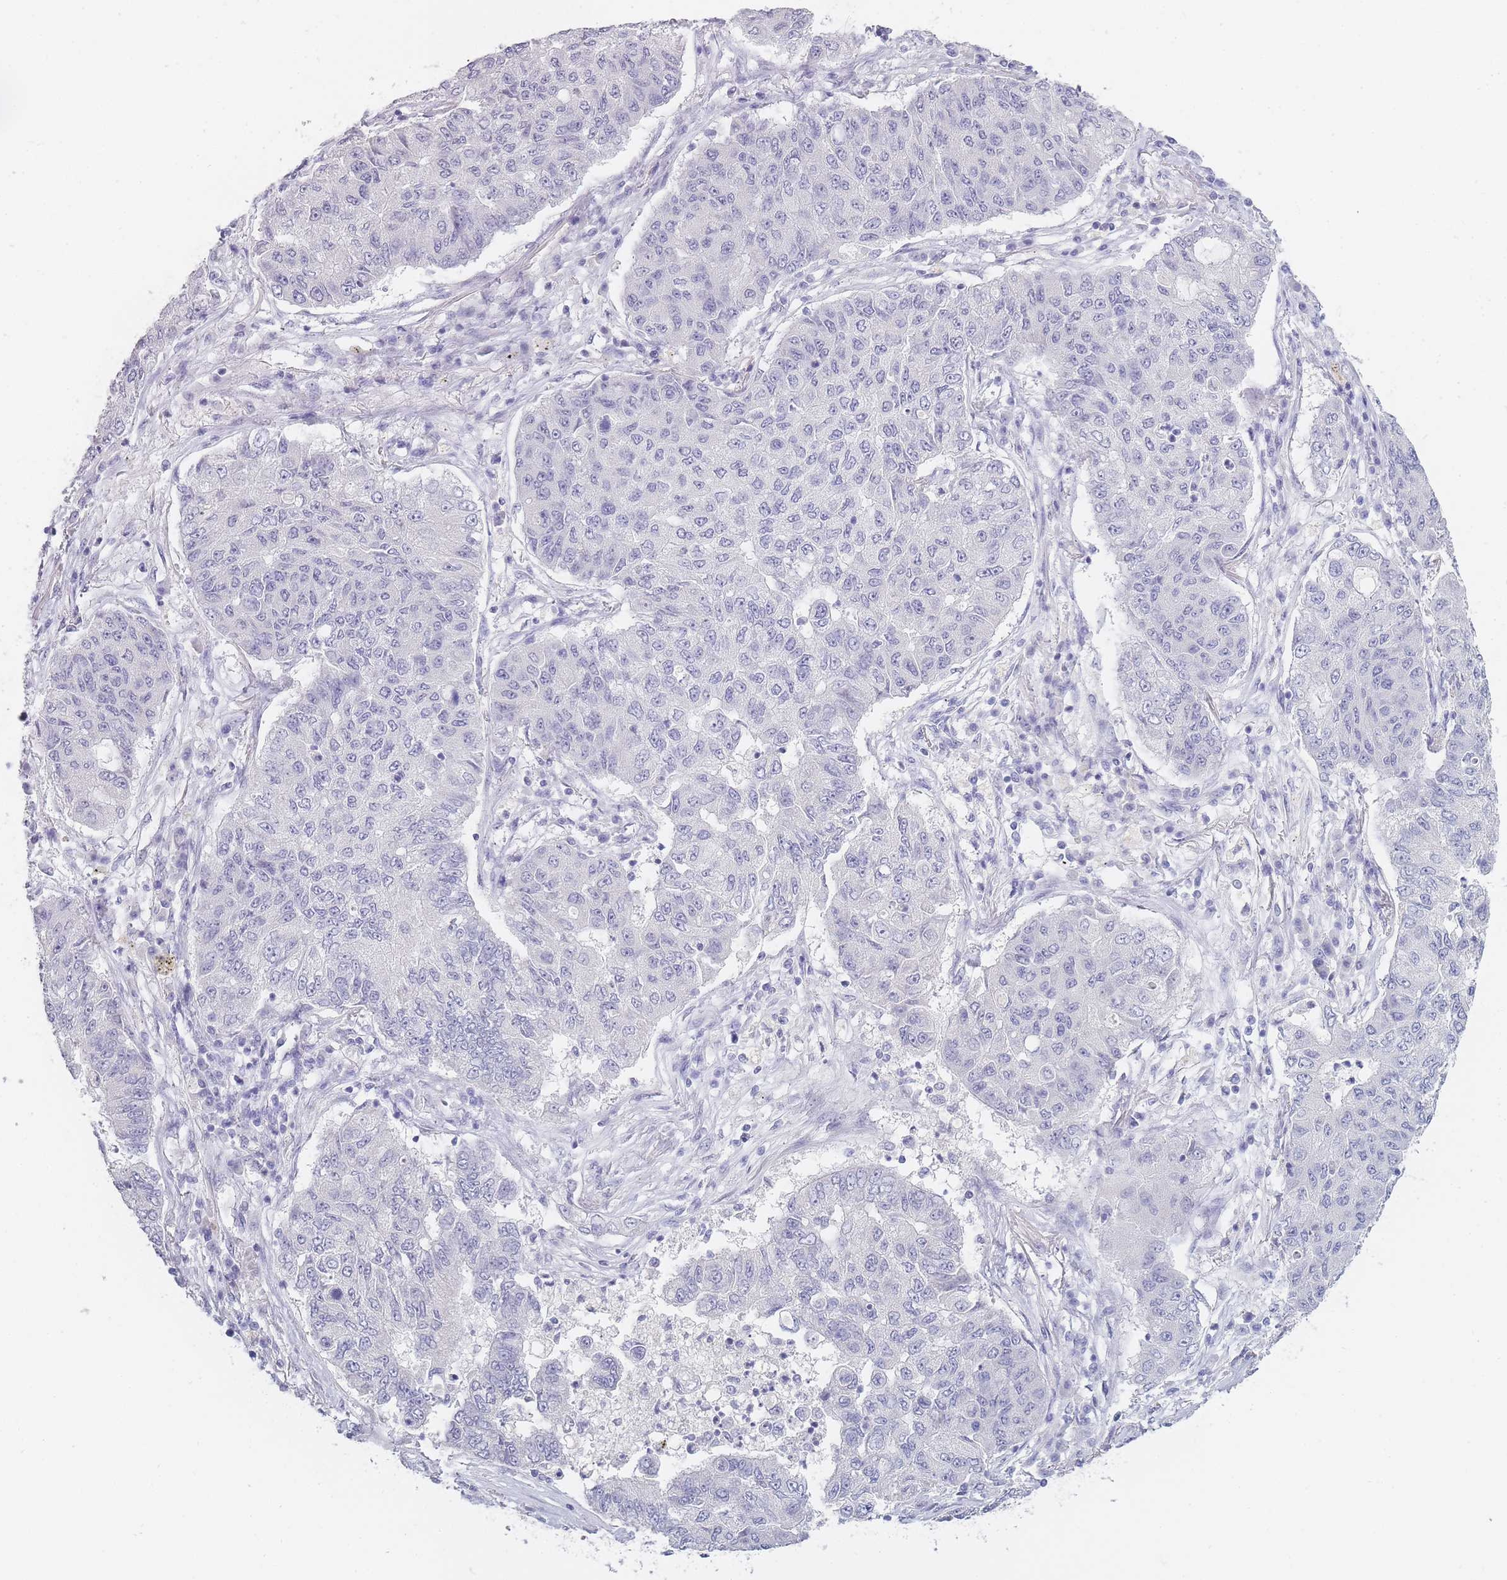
{"staining": {"intensity": "negative", "quantity": "none", "location": "none"}, "tissue": "lung cancer", "cell_type": "Tumor cells", "image_type": "cancer", "snomed": [{"axis": "morphology", "description": "Squamous cell carcinoma, NOS"}, {"axis": "topography", "description": "Lung"}], "caption": "An immunohistochemistry (IHC) photomicrograph of lung cancer (squamous cell carcinoma) is shown. There is no staining in tumor cells of lung cancer (squamous cell carcinoma).", "gene": "INS", "patient": {"sex": "male", "age": 74}}